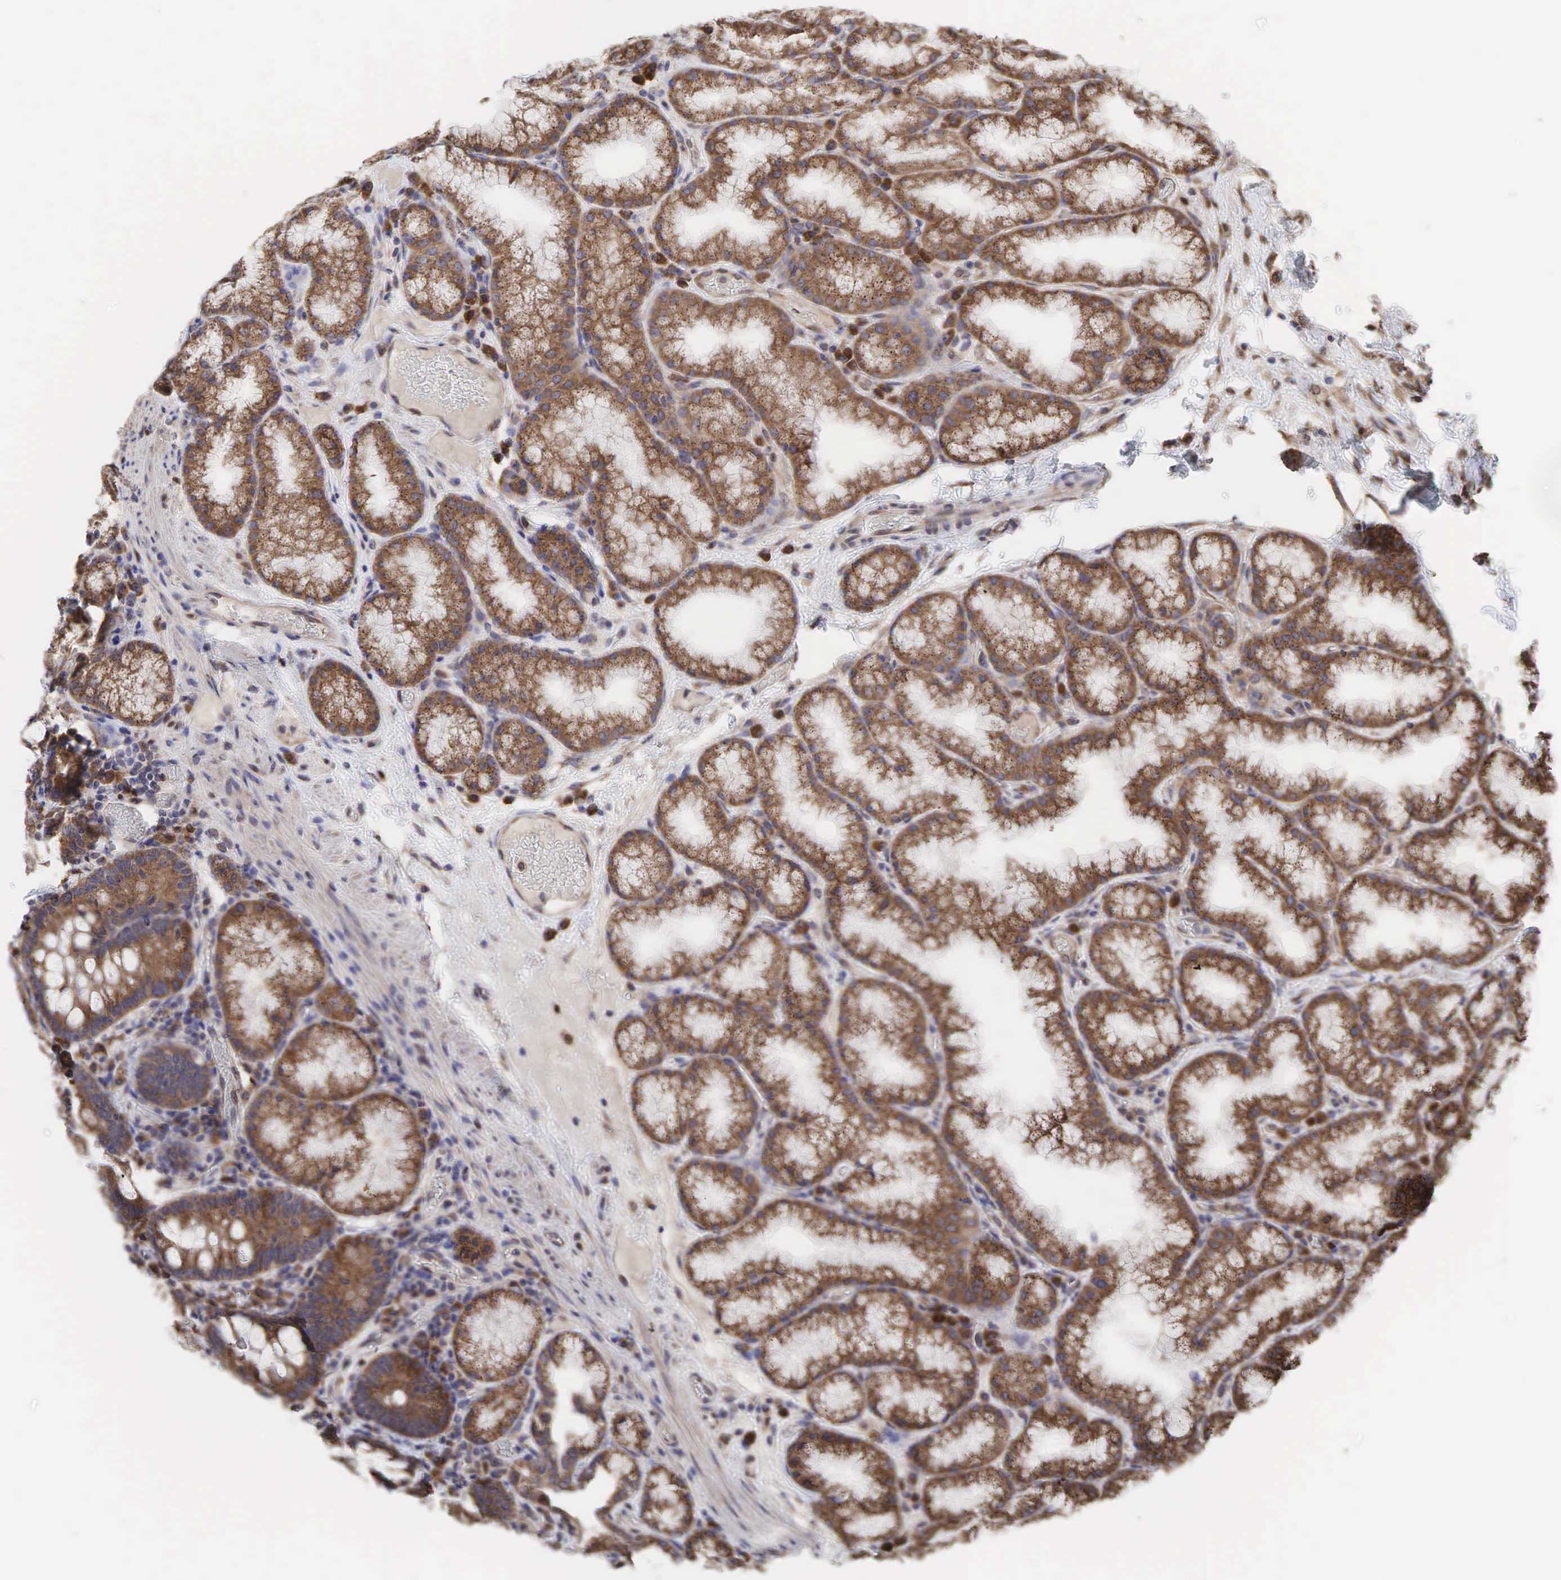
{"staining": {"intensity": "moderate", "quantity": ">75%", "location": "cytoplasmic/membranous"}, "tissue": "duodenum", "cell_type": "Glandular cells", "image_type": "normal", "snomed": [{"axis": "morphology", "description": "Normal tissue, NOS"}, {"axis": "topography", "description": "Duodenum"}], "caption": "Glandular cells exhibit medium levels of moderate cytoplasmic/membranous positivity in approximately >75% of cells in unremarkable human duodenum.", "gene": "PABPC5", "patient": {"sex": "female", "age": 43}}